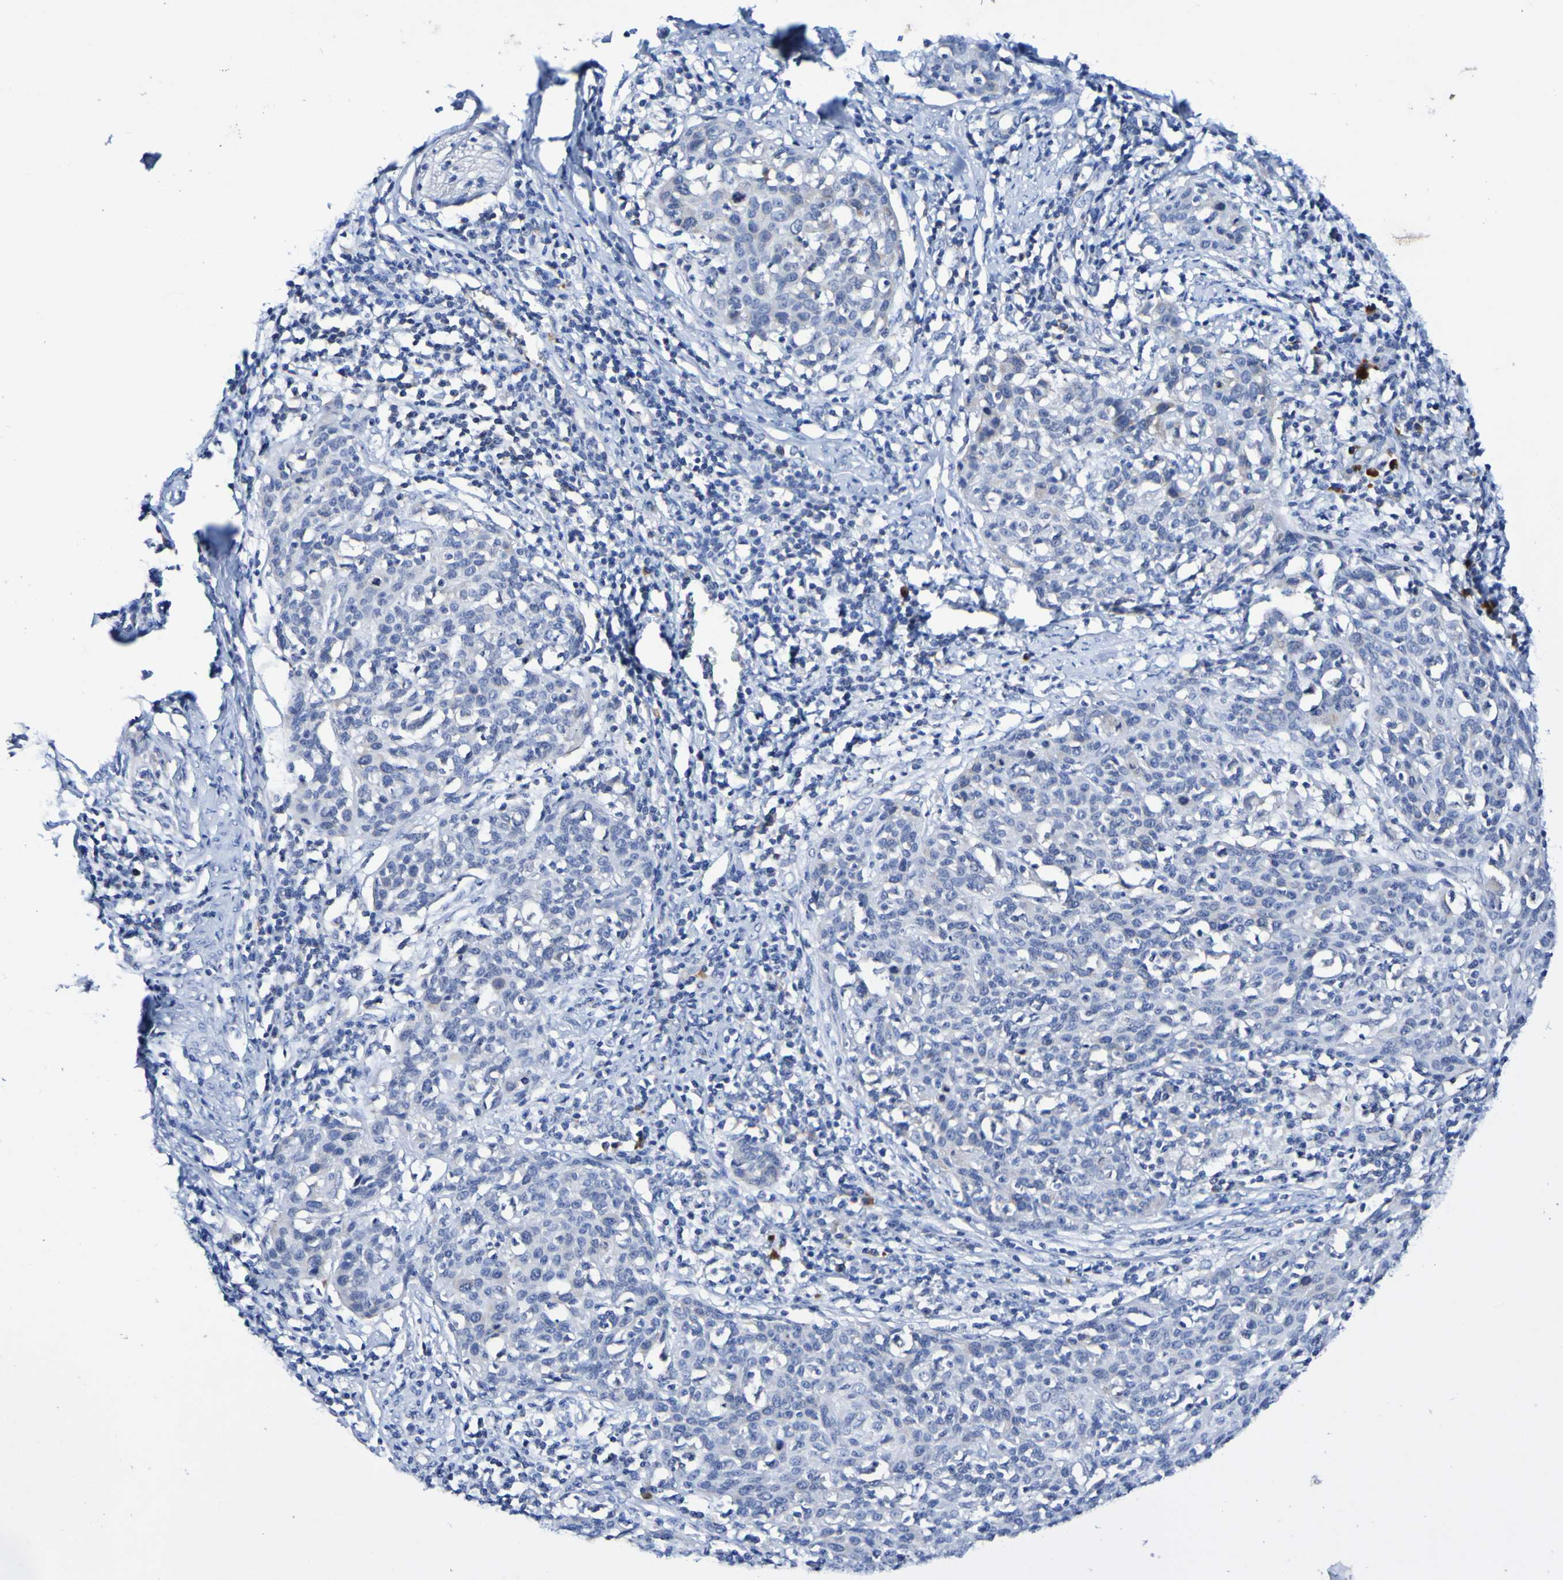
{"staining": {"intensity": "negative", "quantity": "none", "location": "none"}, "tissue": "cervical cancer", "cell_type": "Tumor cells", "image_type": "cancer", "snomed": [{"axis": "morphology", "description": "Squamous cell carcinoma, NOS"}, {"axis": "topography", "description": "Cervix"}], "caption": "Photomicrograph shows no protein positivity in tumor cells of cervical cancer (squamous cell carcinoma) tissue.", "gene": "ACVR1C", "patient": {"sex": "female", "age": 38}}